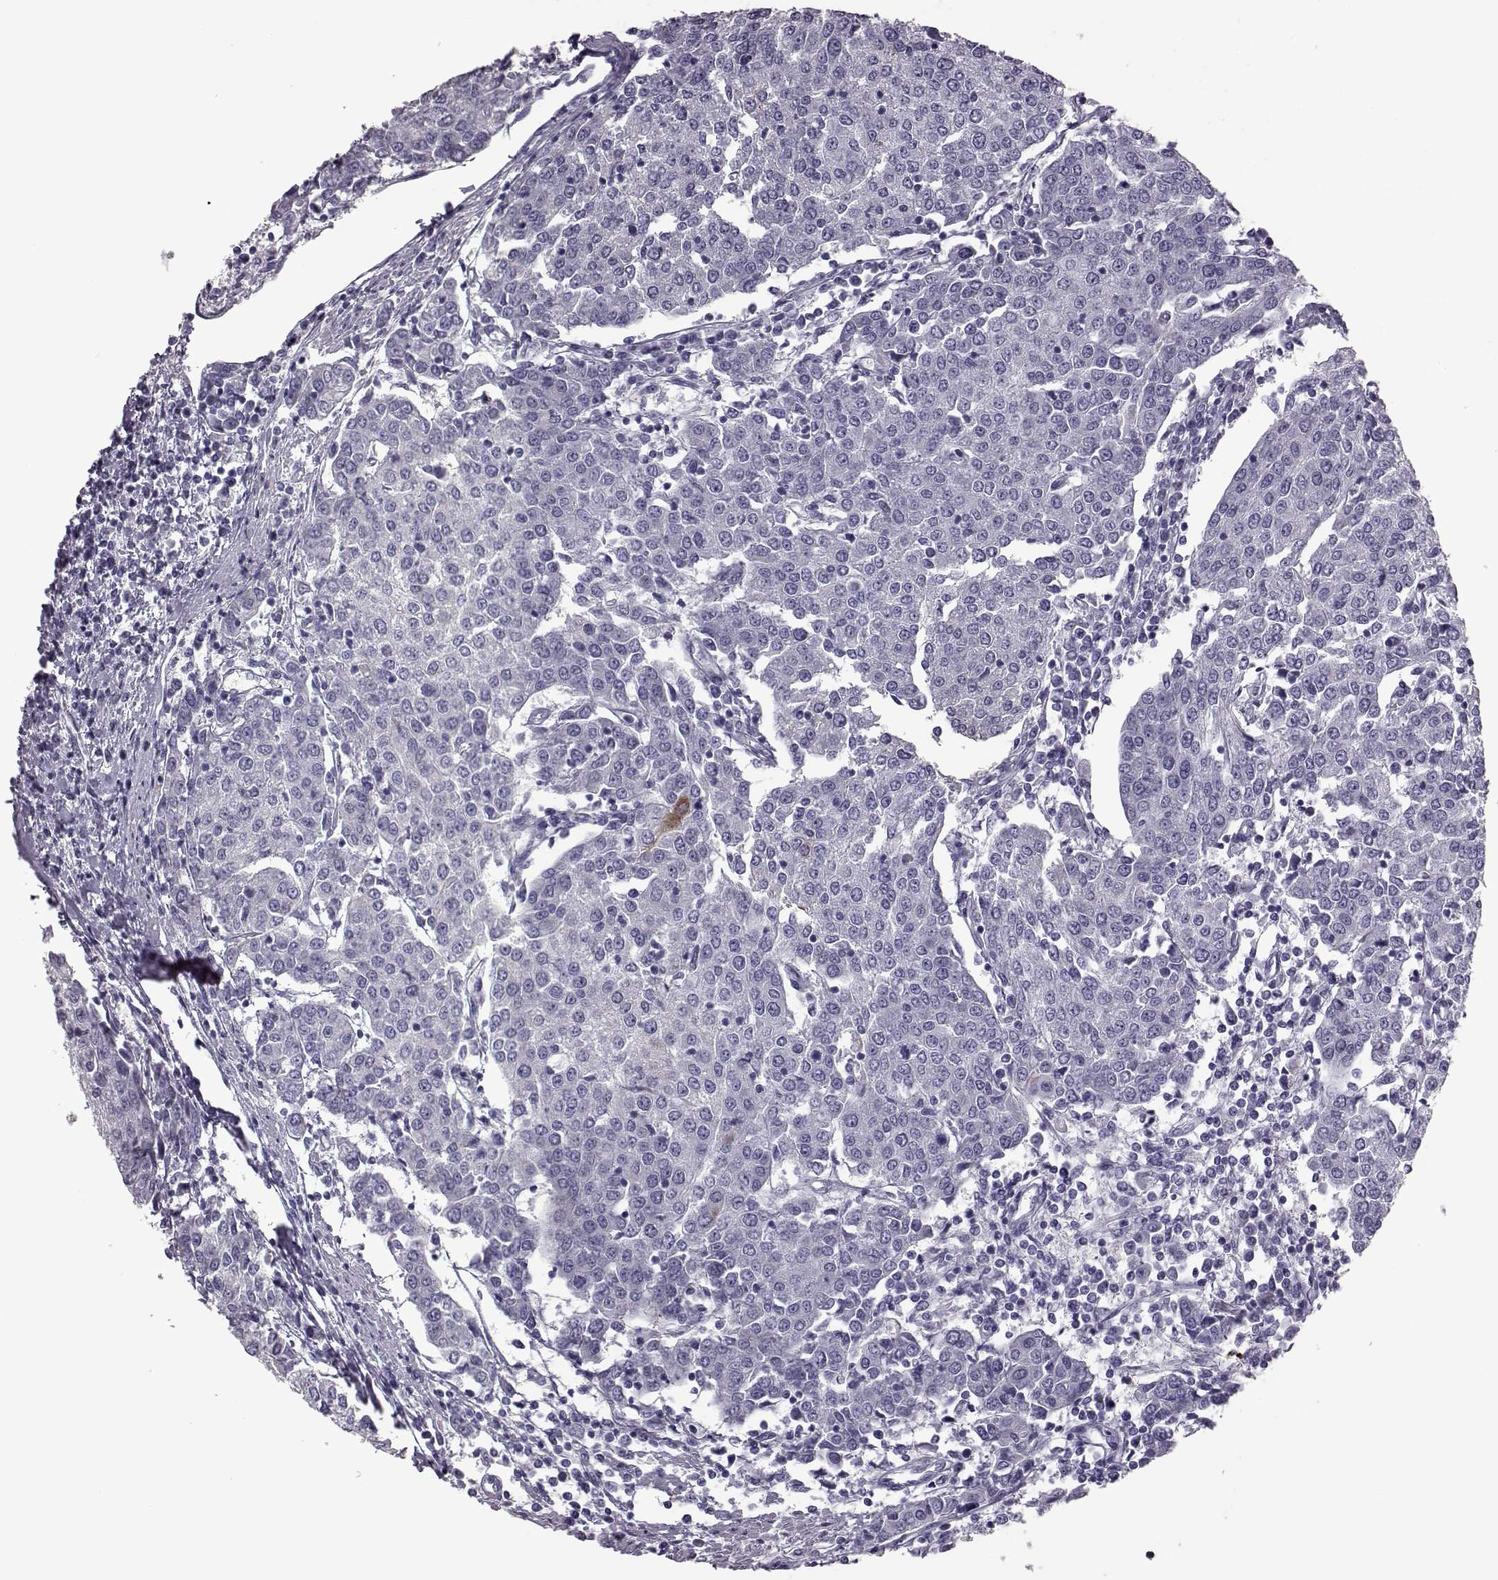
{"staining": {"intensity": "negative", "quantity": "none", "location": "none"}, "tissue": "urothelial cancer", "cell_type": "Tumor cells", "image_type": "cancer", "snomed": [{"axis": "morphology", "description": "Urothelial carcinoma, High grade"}, {"axis": "topography", "description": "Urinary bladder"}], "caption": "The immunohistochemistry image has no significant expression in tumor cells of urothelial carcinoma (high-grade) tissue.", "gene": "PRR9", "patient": {"sex": "female", "age": 85}}